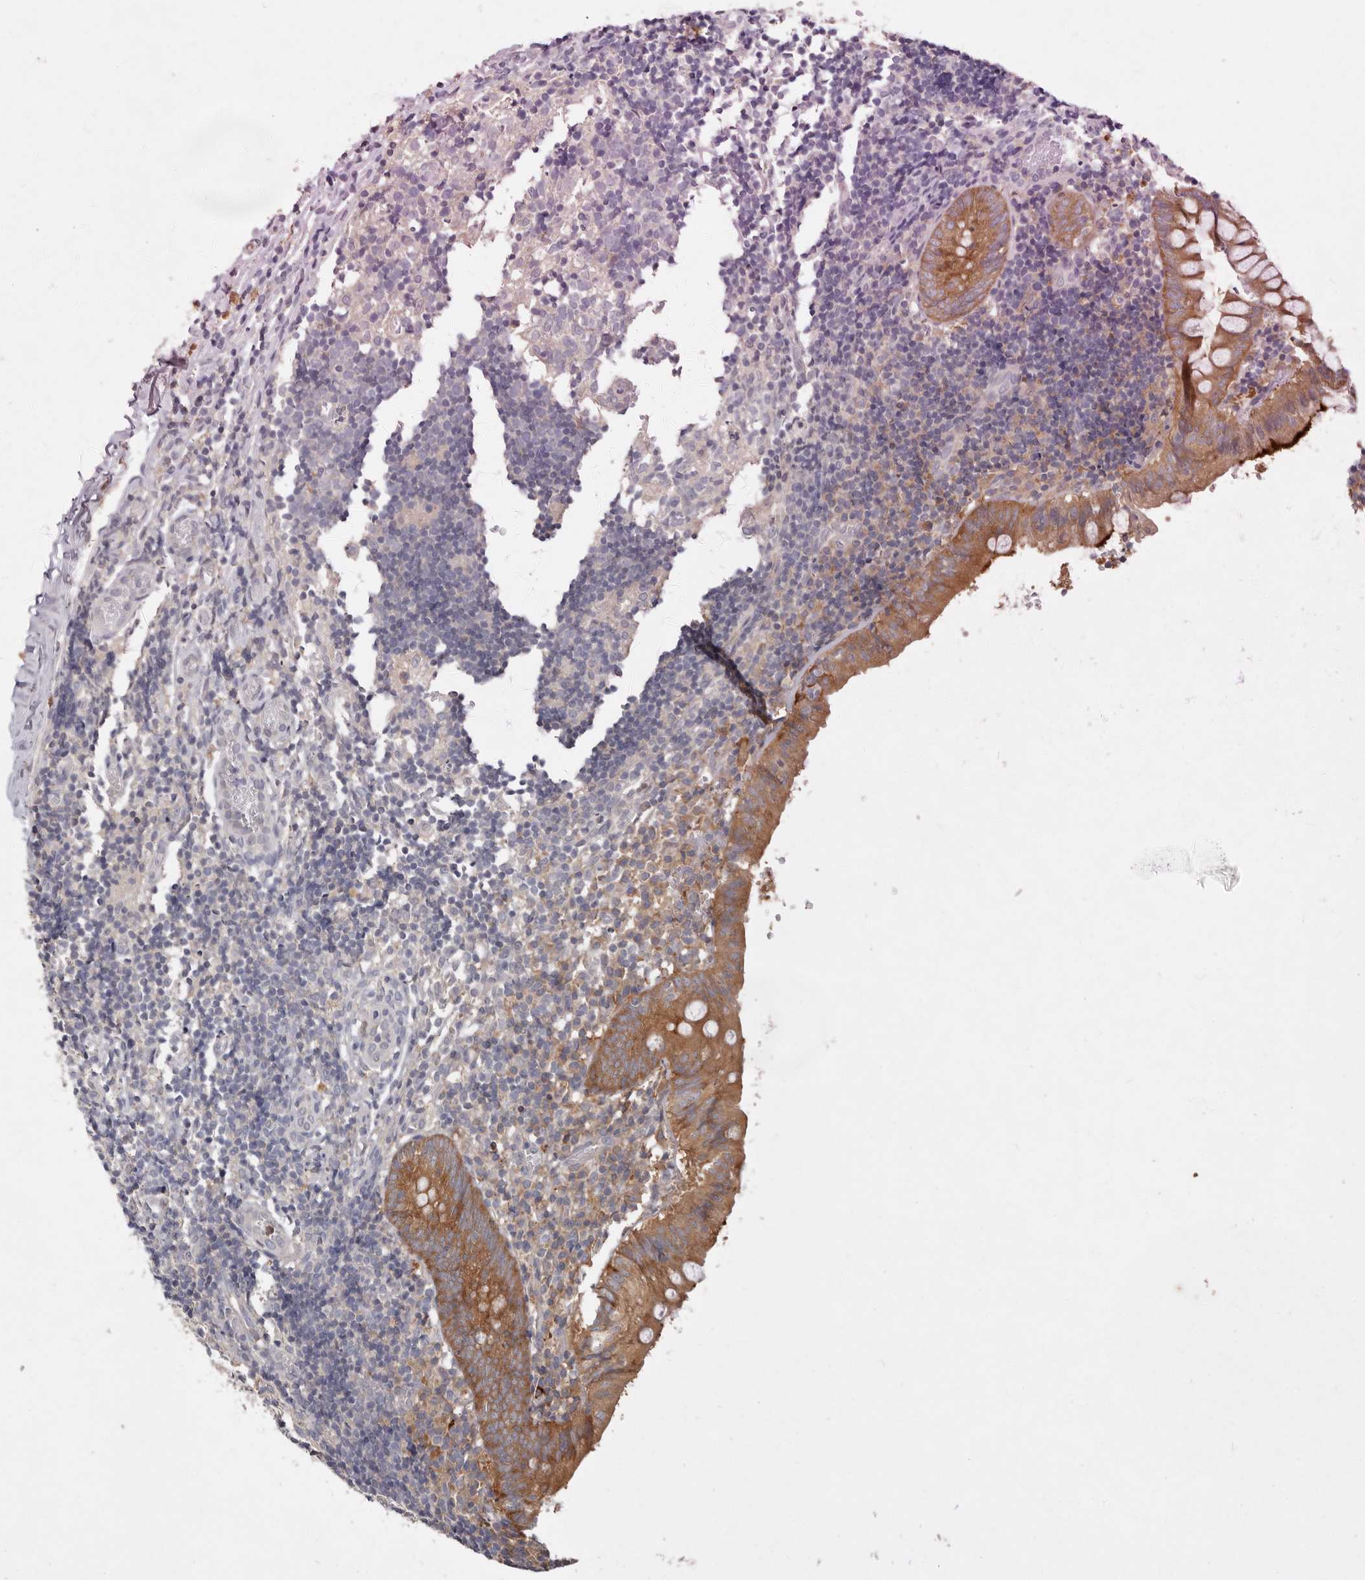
{"staining": {"intensity": "strong", "quantity": ">75%", "location": "cytoplasmic/membranous"}, "tissue": "appendix", "cell_type": "Glandular cells", "image_type": "normal", "snomed": [{"axis": "morphology", "description": "Normal tissue, NOS"}, {"axis": "topography", "description": "Appendix"}], "caption": "This micrograph reveals unremarkable appendix stained with IHC to label a protein in brown. The cytoplasmic/membranous of glandular cells show strong positivity for the protein. Nuclei are counter-stained blue.", "gene": "ARHGEF10L", "patient": {"sex": "male", "age": 8}}